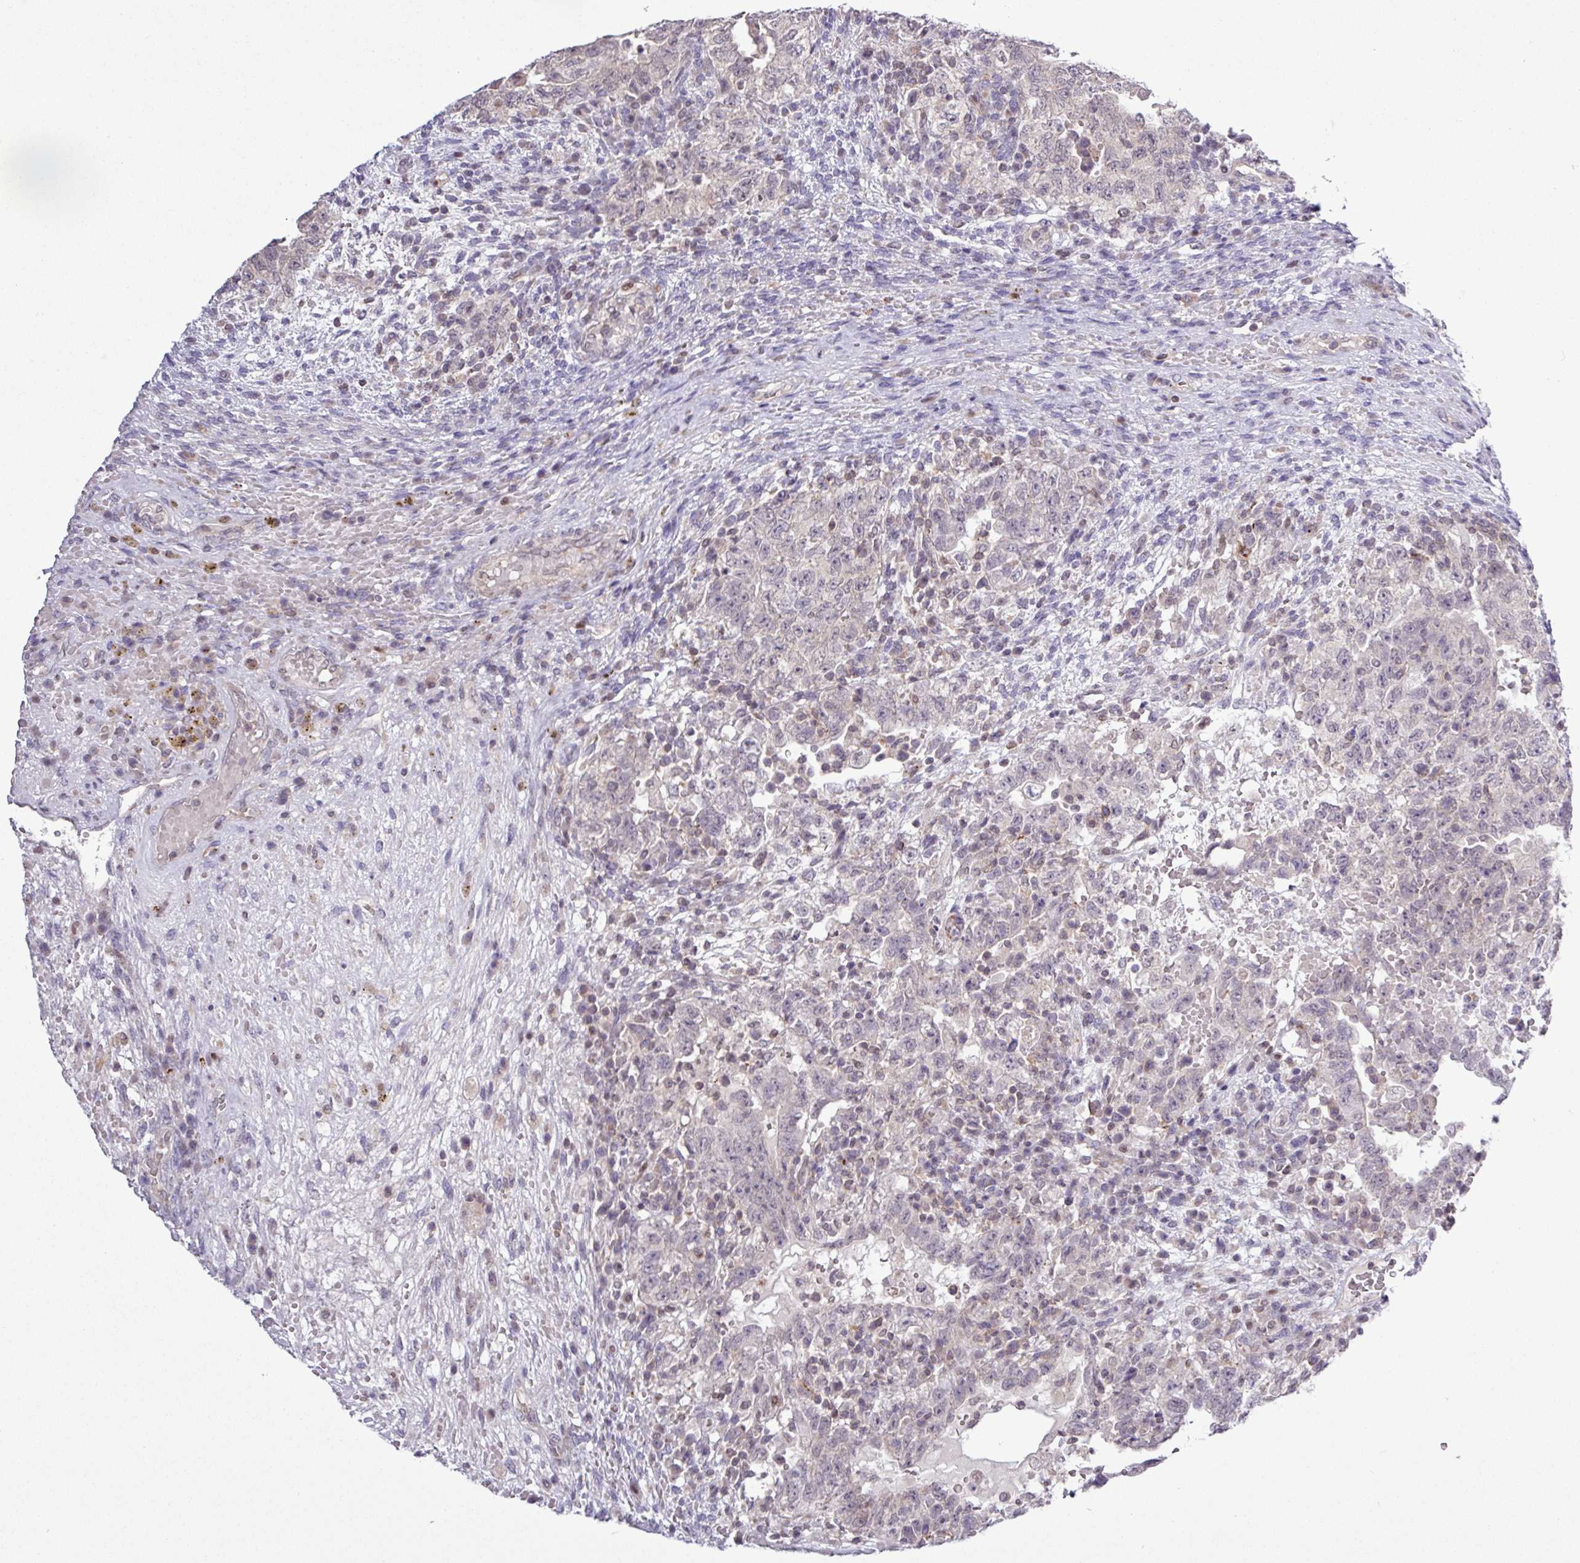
{"staining": {"intensity": "negative", "quantity": "none", "location": "none"}, "tissue": "testis cancer", "cell_type": "Tumor cells", "image_type": "cancer", "snomed": [{"axis": "morphology", "description": "Carcinoma, Embryonal, NOS"}, {"axis": "topography", "description": "Testis"}], "caption": "The micrograph shows no significant staining in tumor cells of testis cancer (embryonal carcinoma).", "gene": "RTL3", "patient": {"sex": "male", "age": 26}}